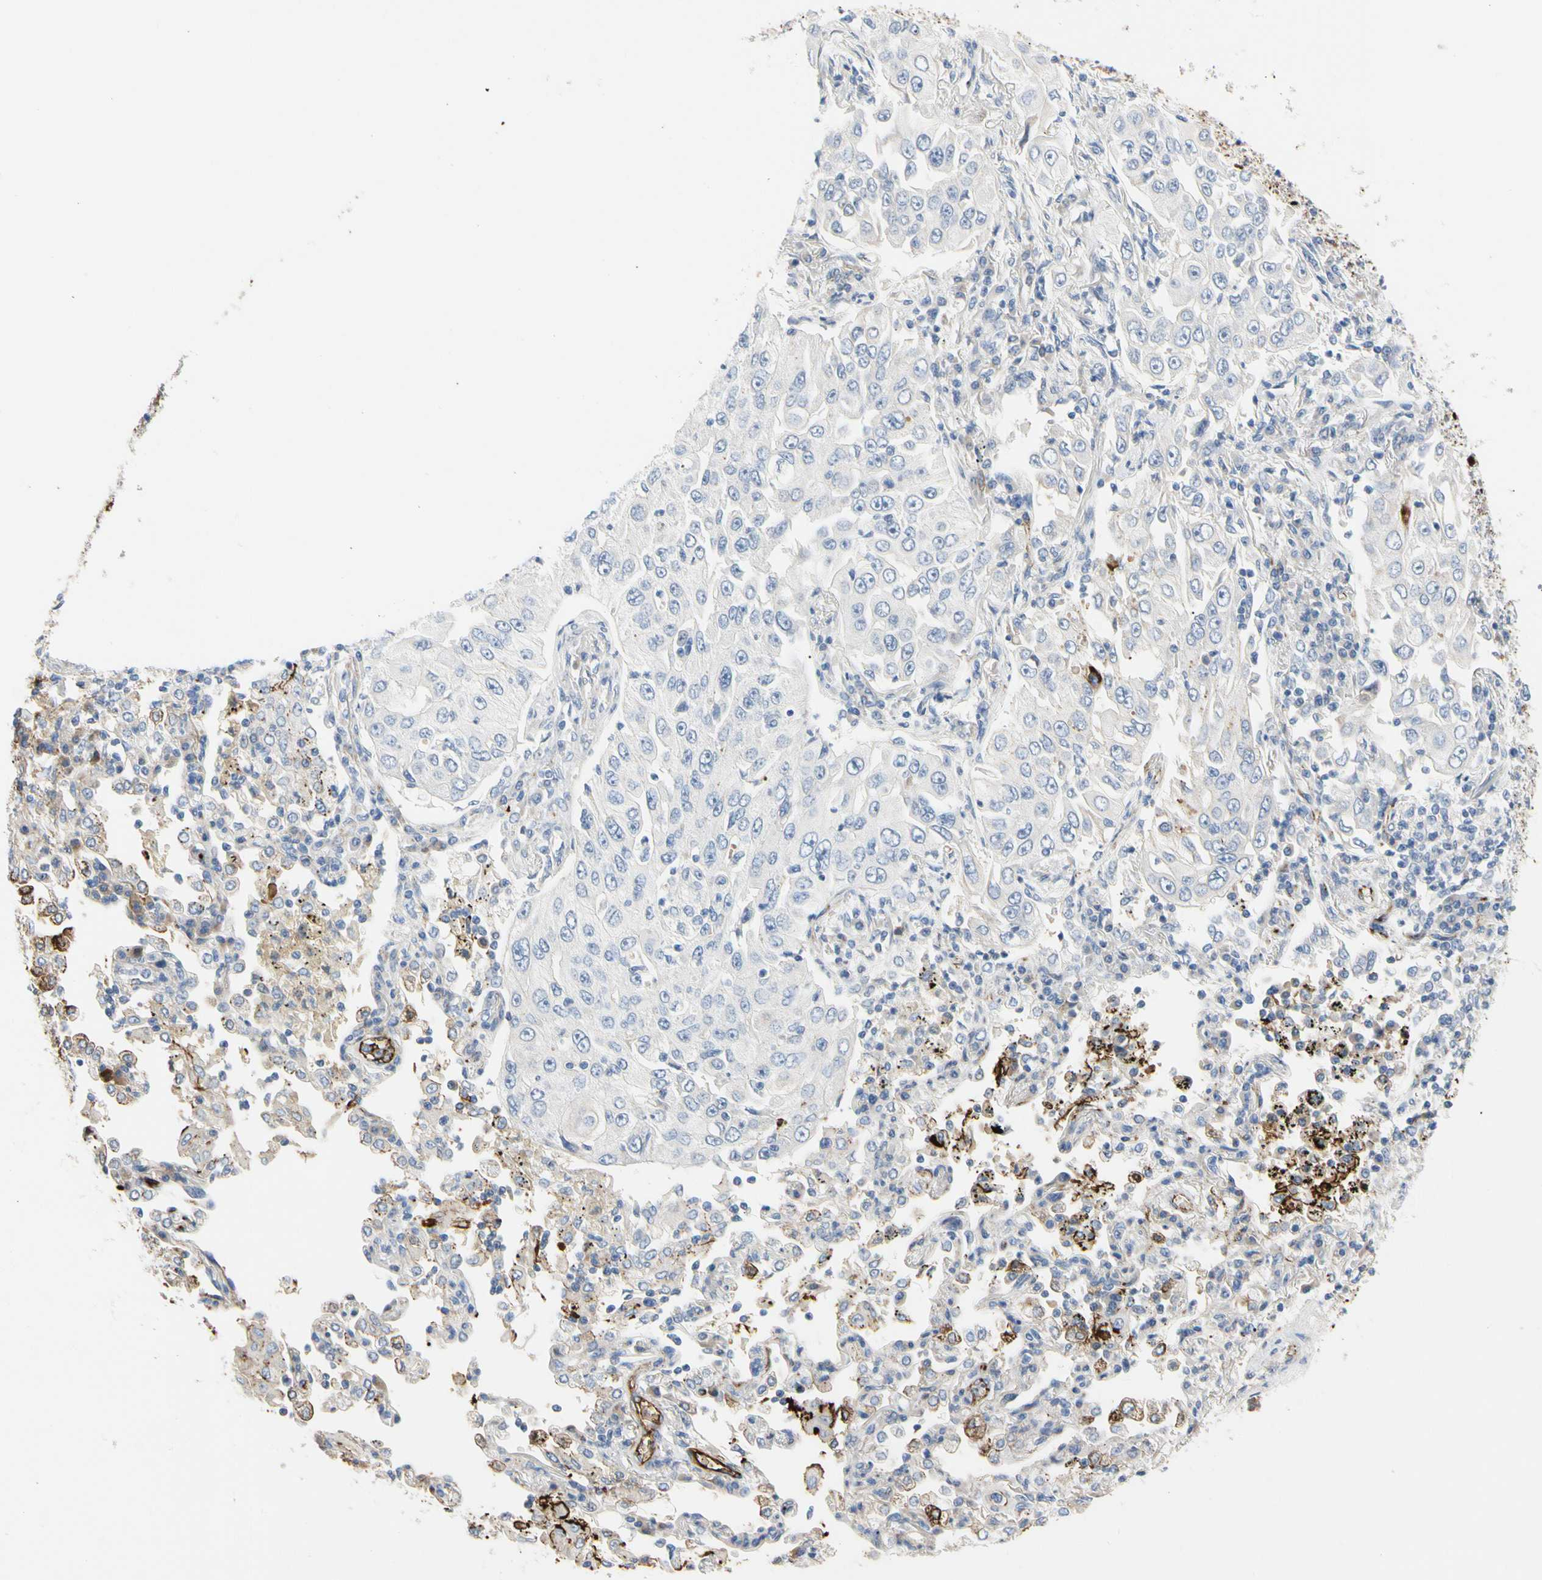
{"staining": {"intensity": "negative", "quantity": "none", "location": "none"}, "tissue": "lung cancer", "cell_type": "Tumor cells", "image_type": "cancer", "snomed": [{"axis": "morphology", "description": "Adenocarcinoma, NOS"}, {"axis": "topography", "description": "Lung"}], "caption": "Immunohistochemistry (IHC) micrograph of adenocarcinoma (lung) stained for a protein (brown), which exhibits no positivity in tumor cells.", "gene": "FGB", "patient": {"sex": "male", "age": 84}}